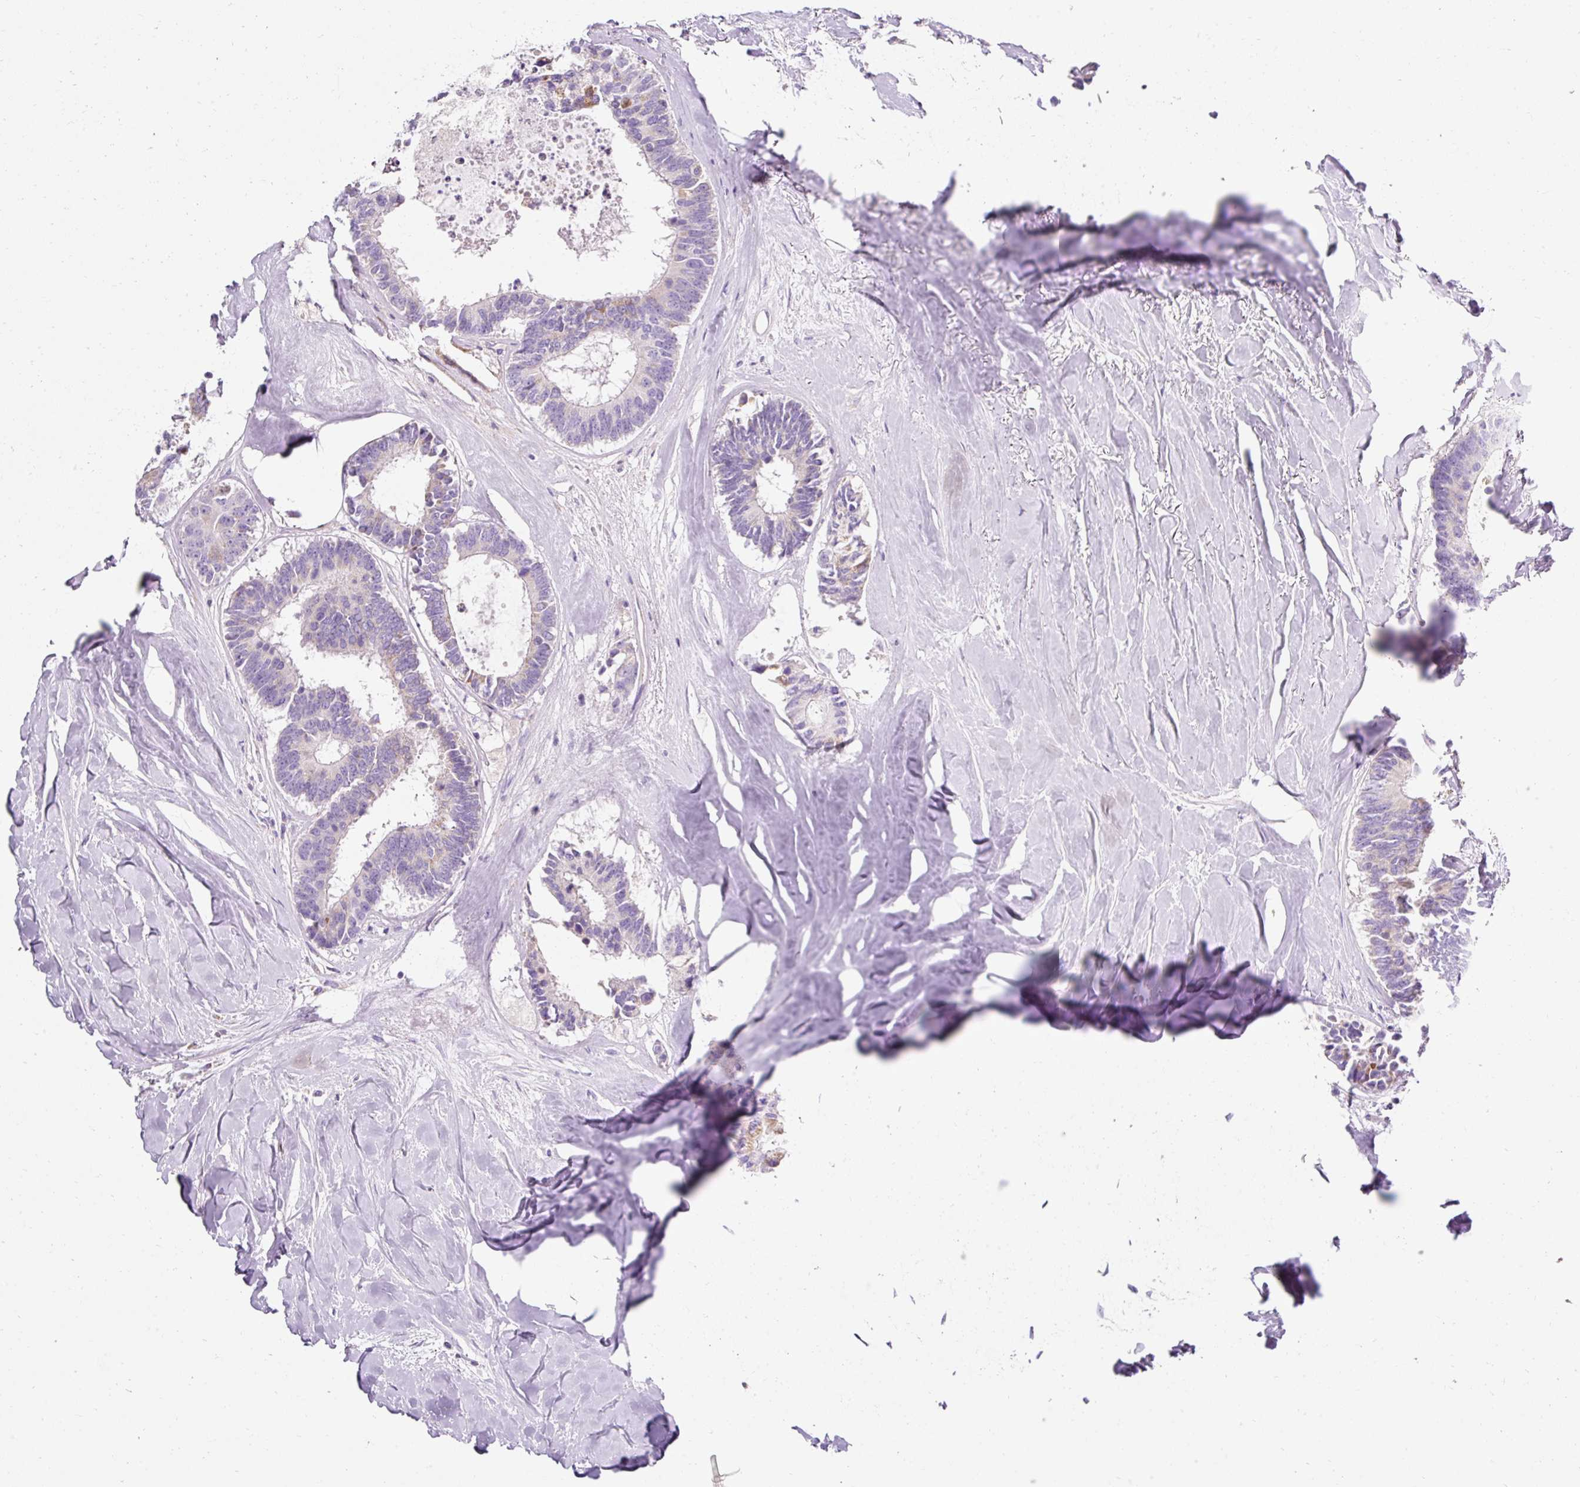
{"staining": {"intensity": "negative", "quantity": "none", "location": "none"}, "tissue": "colorectal cancer", "cell_type": "Tumor cells", "image_type": "cancer", "snomed": [{"axis": "morphology", "description": "Adenocarcinoma, NOS"}, {"axis": "topography", "description": "Colon"}, {"axis": "topography", "description": "Rectum"}], "caption": "High magnification brightfield microscopy of colorectal adenocarcinoma stained with DAB (brown) and counterstained with hematoxylin (blue): tumor cells show no significant expression.", "gene": "PLPP2", "patient": {"sex": "male", "age": 57}}